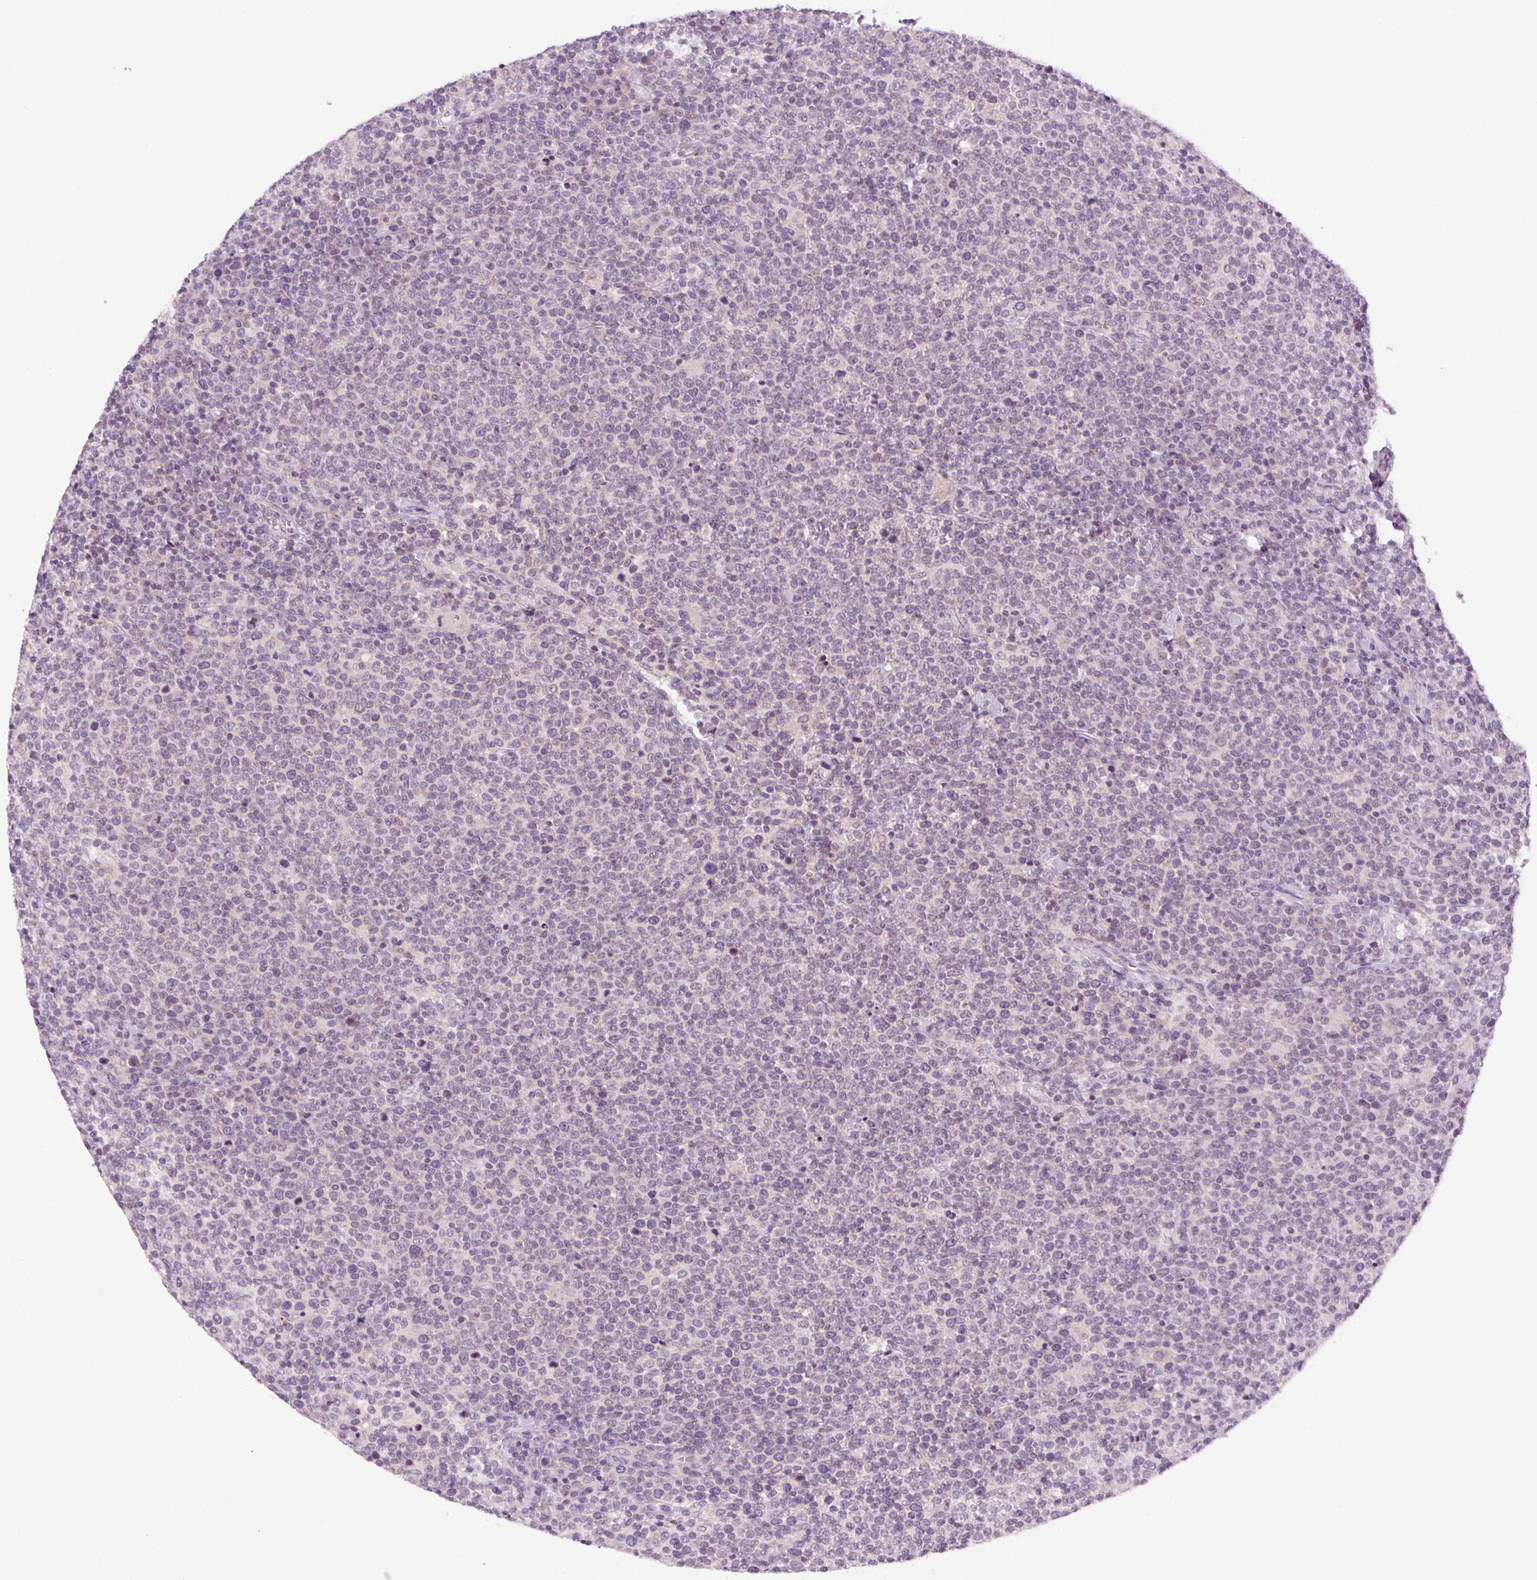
{"staining": {"intensity": "negative", "quantity": "none", "location": "none"}, "tissue": "lymphoma", "cell_type": "Tumor cells", "image_type": "cancer", "snomed": [{"axis": "morphology", "description": "Malignant lymphoma, non-Hodgkin's type, High grade"}, {"axis": "topography", "description": "Lymph node"}], "caption": "Immunohistochemistry histopathology image of neoplastic tissue: lymphoma stained with DAB exhibits no significant protein staining in tumor cells.", "gene": "SMIM13", "patient": {"sex": "male", "age": 61}}